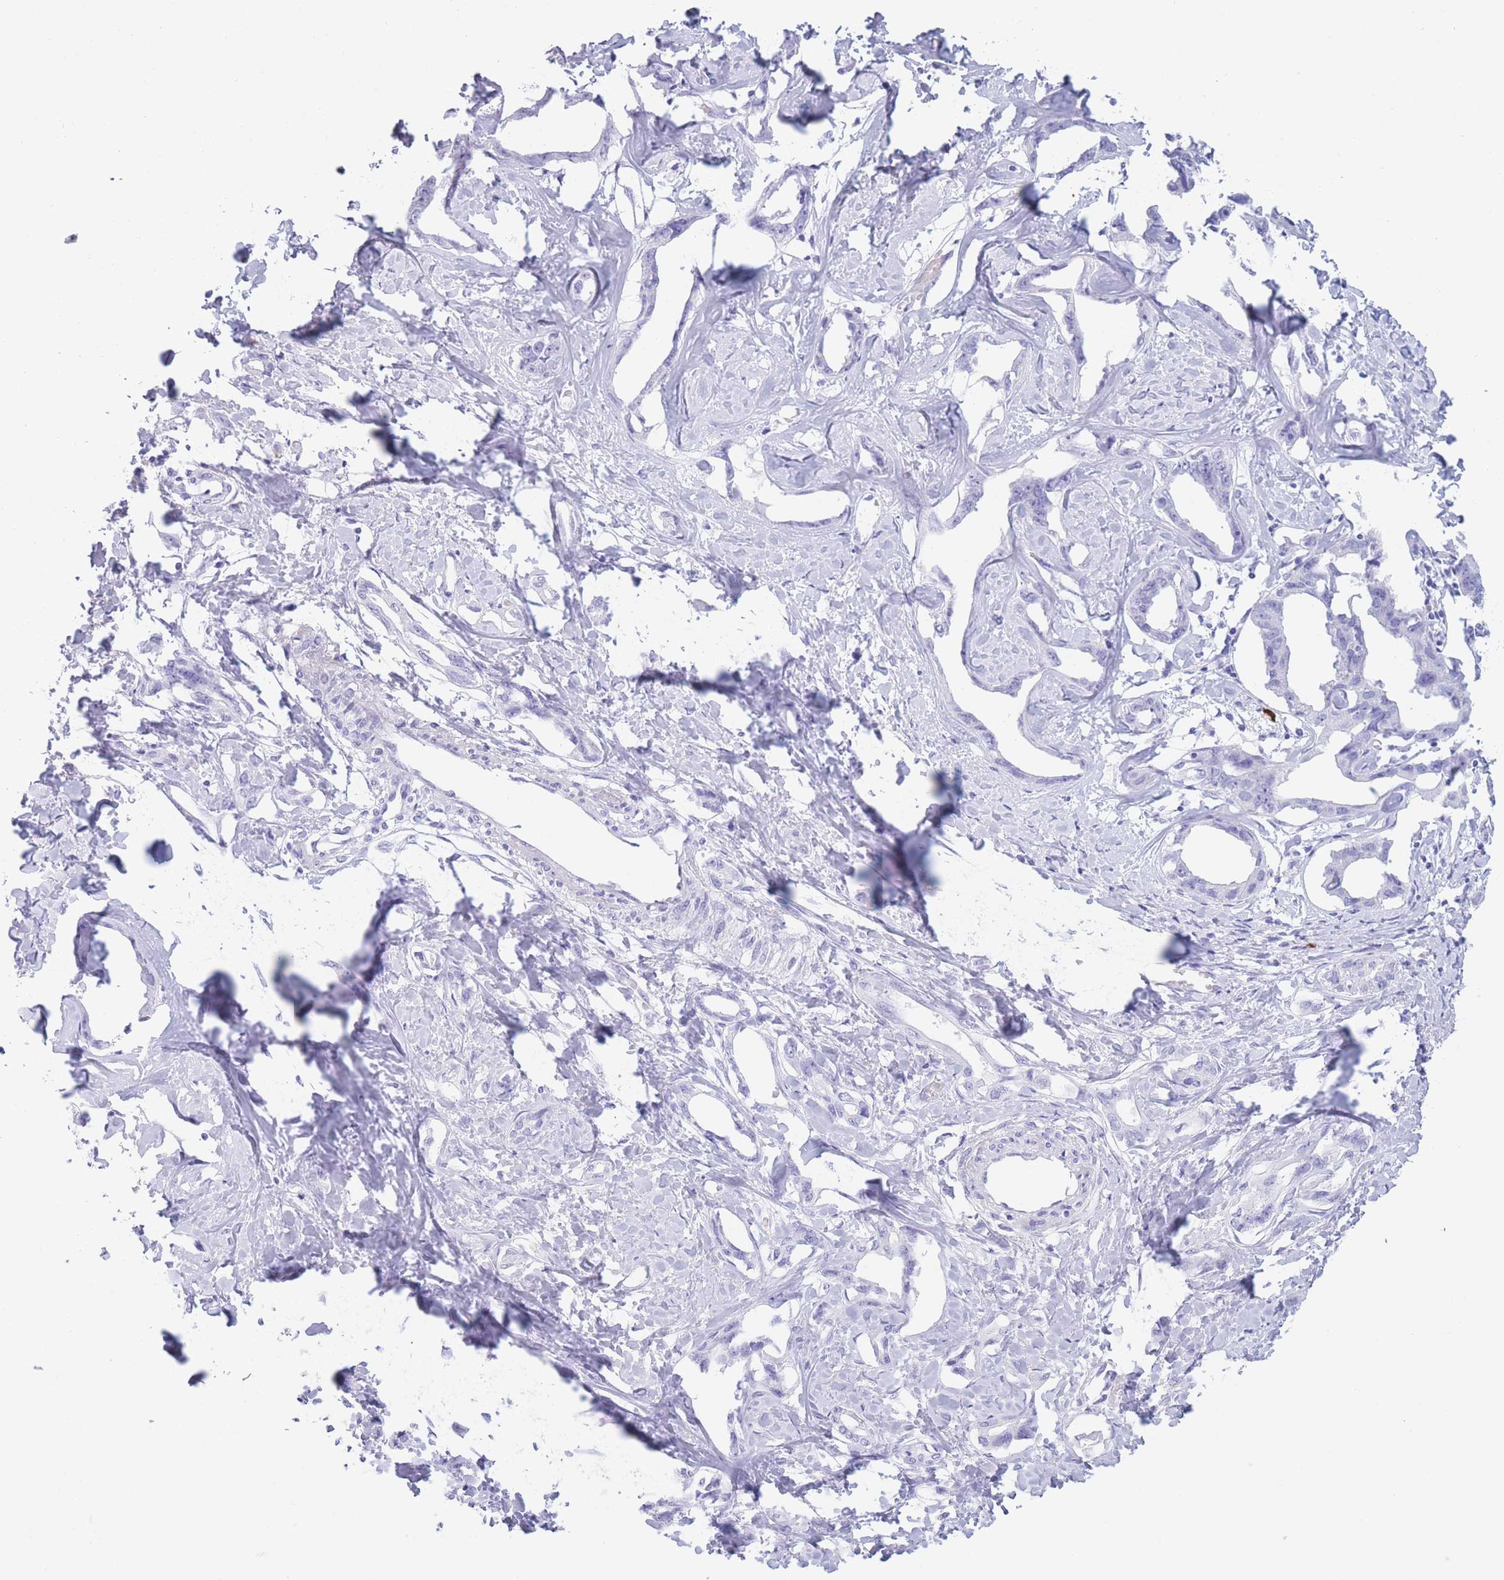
{"staining": {"intensity": "negative", "quantity": "none", "location": "none"}, "tissue": "liver cancer", "cell_type": "Tumor cells", "image_type": "cancer", "snomed": [{"axis": "morphology", "description": "Cholangiocarcinoma"}, {"axis": "topography", "description": "Liver"}], "caption": "Image shows no significant protein positivity in tumor cells of liver cholangiocarcinoma.", "gene": "TNFSF11", "patient": {"sex": "male", "age": 59}}